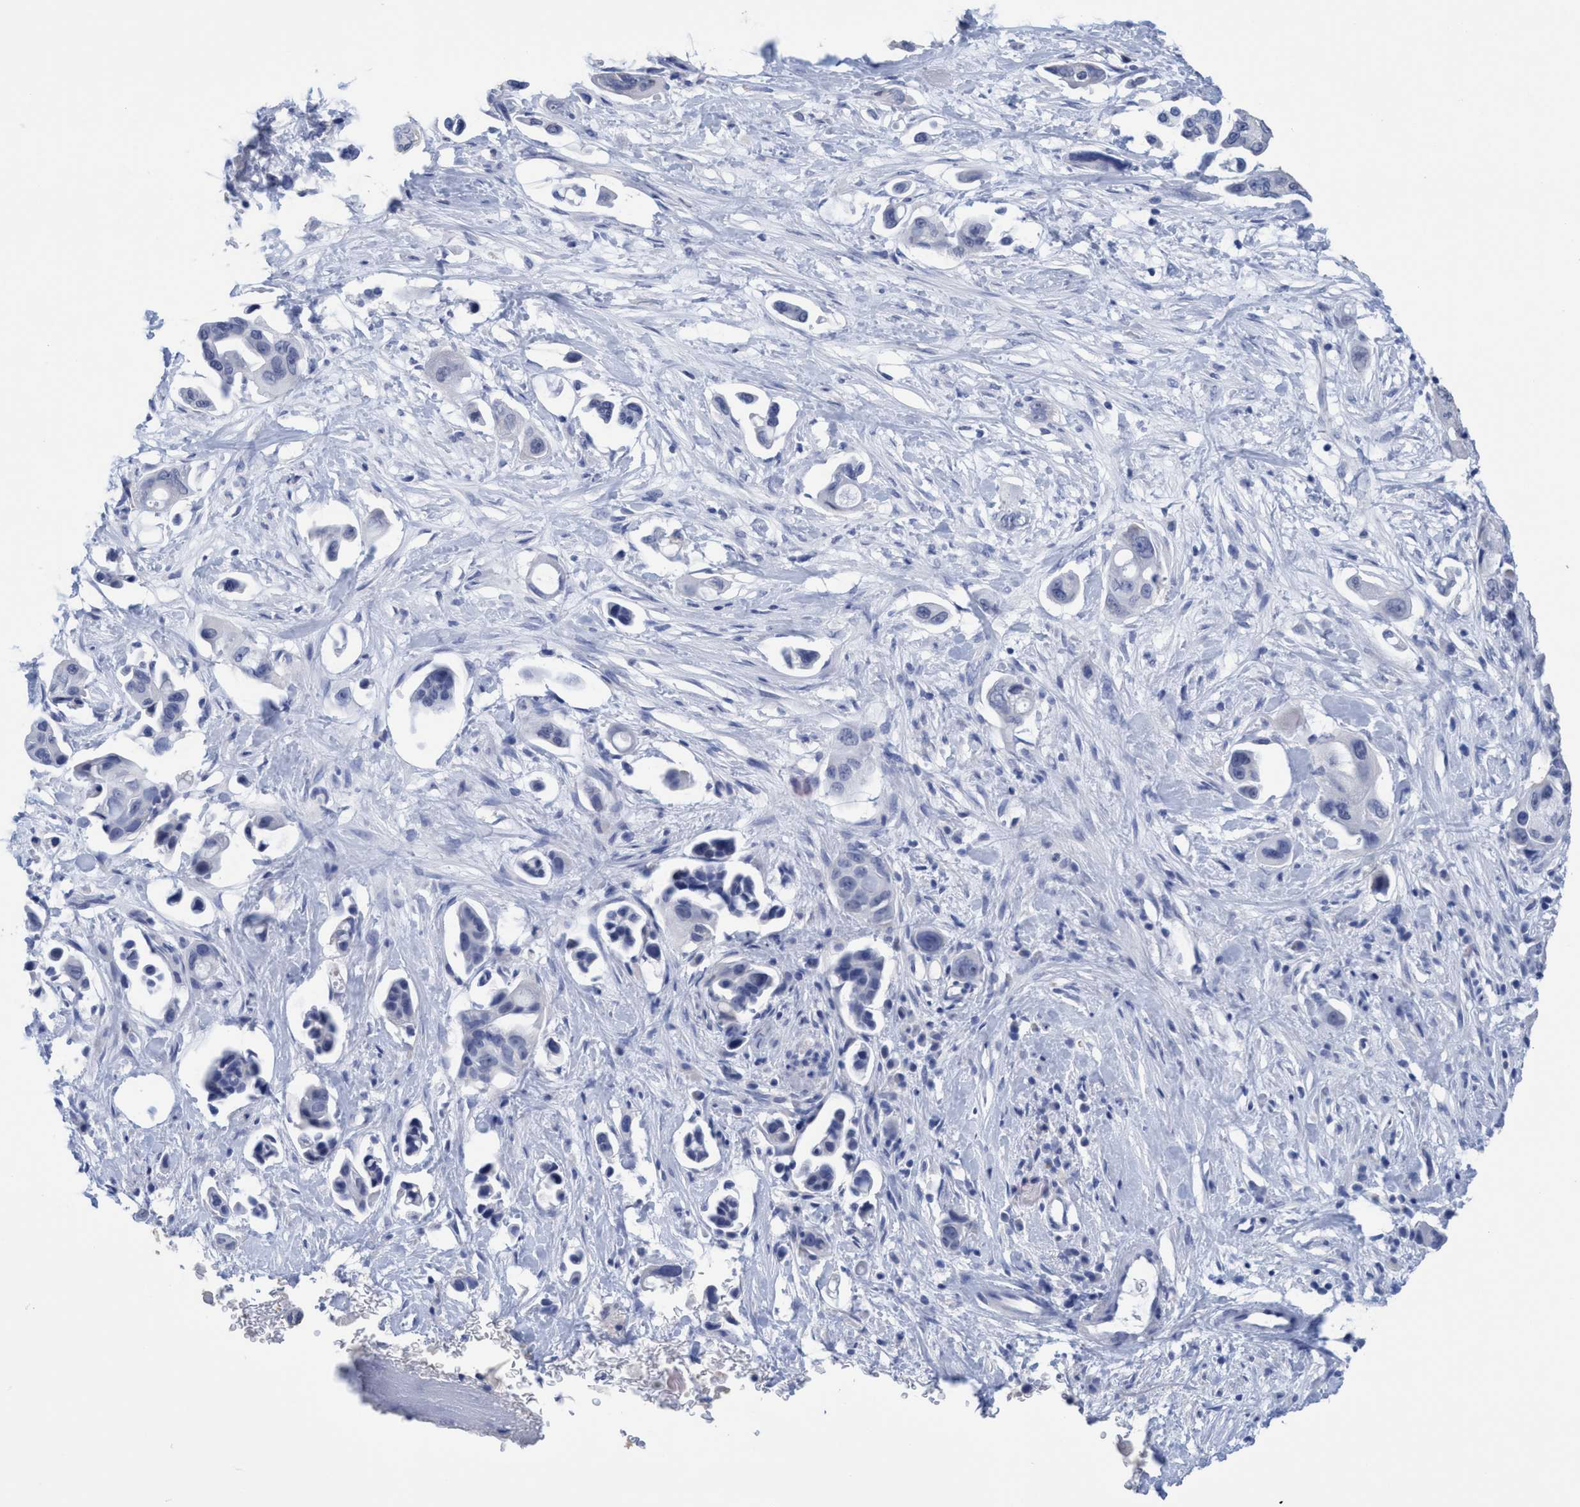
{"staining": {"intensity": "negative", "quantity": "none", "location": "none"}, "tissue": "pancreatic cancer", "cell_type": "Tumor cells", "image_type": "cancer", "snomed": [{"axis": "morphology", "description": "Adenocarcinoma, NOS"}, {"axis": "topography", "description": "Pancreas"}], "caption": "IHC image of pancreatic adenocarcinoma stained for a protein (brown), which reveals no staining in tumor cells.", "gene": "RSAD1", "patient": {"sex": "male", "age": 53}}